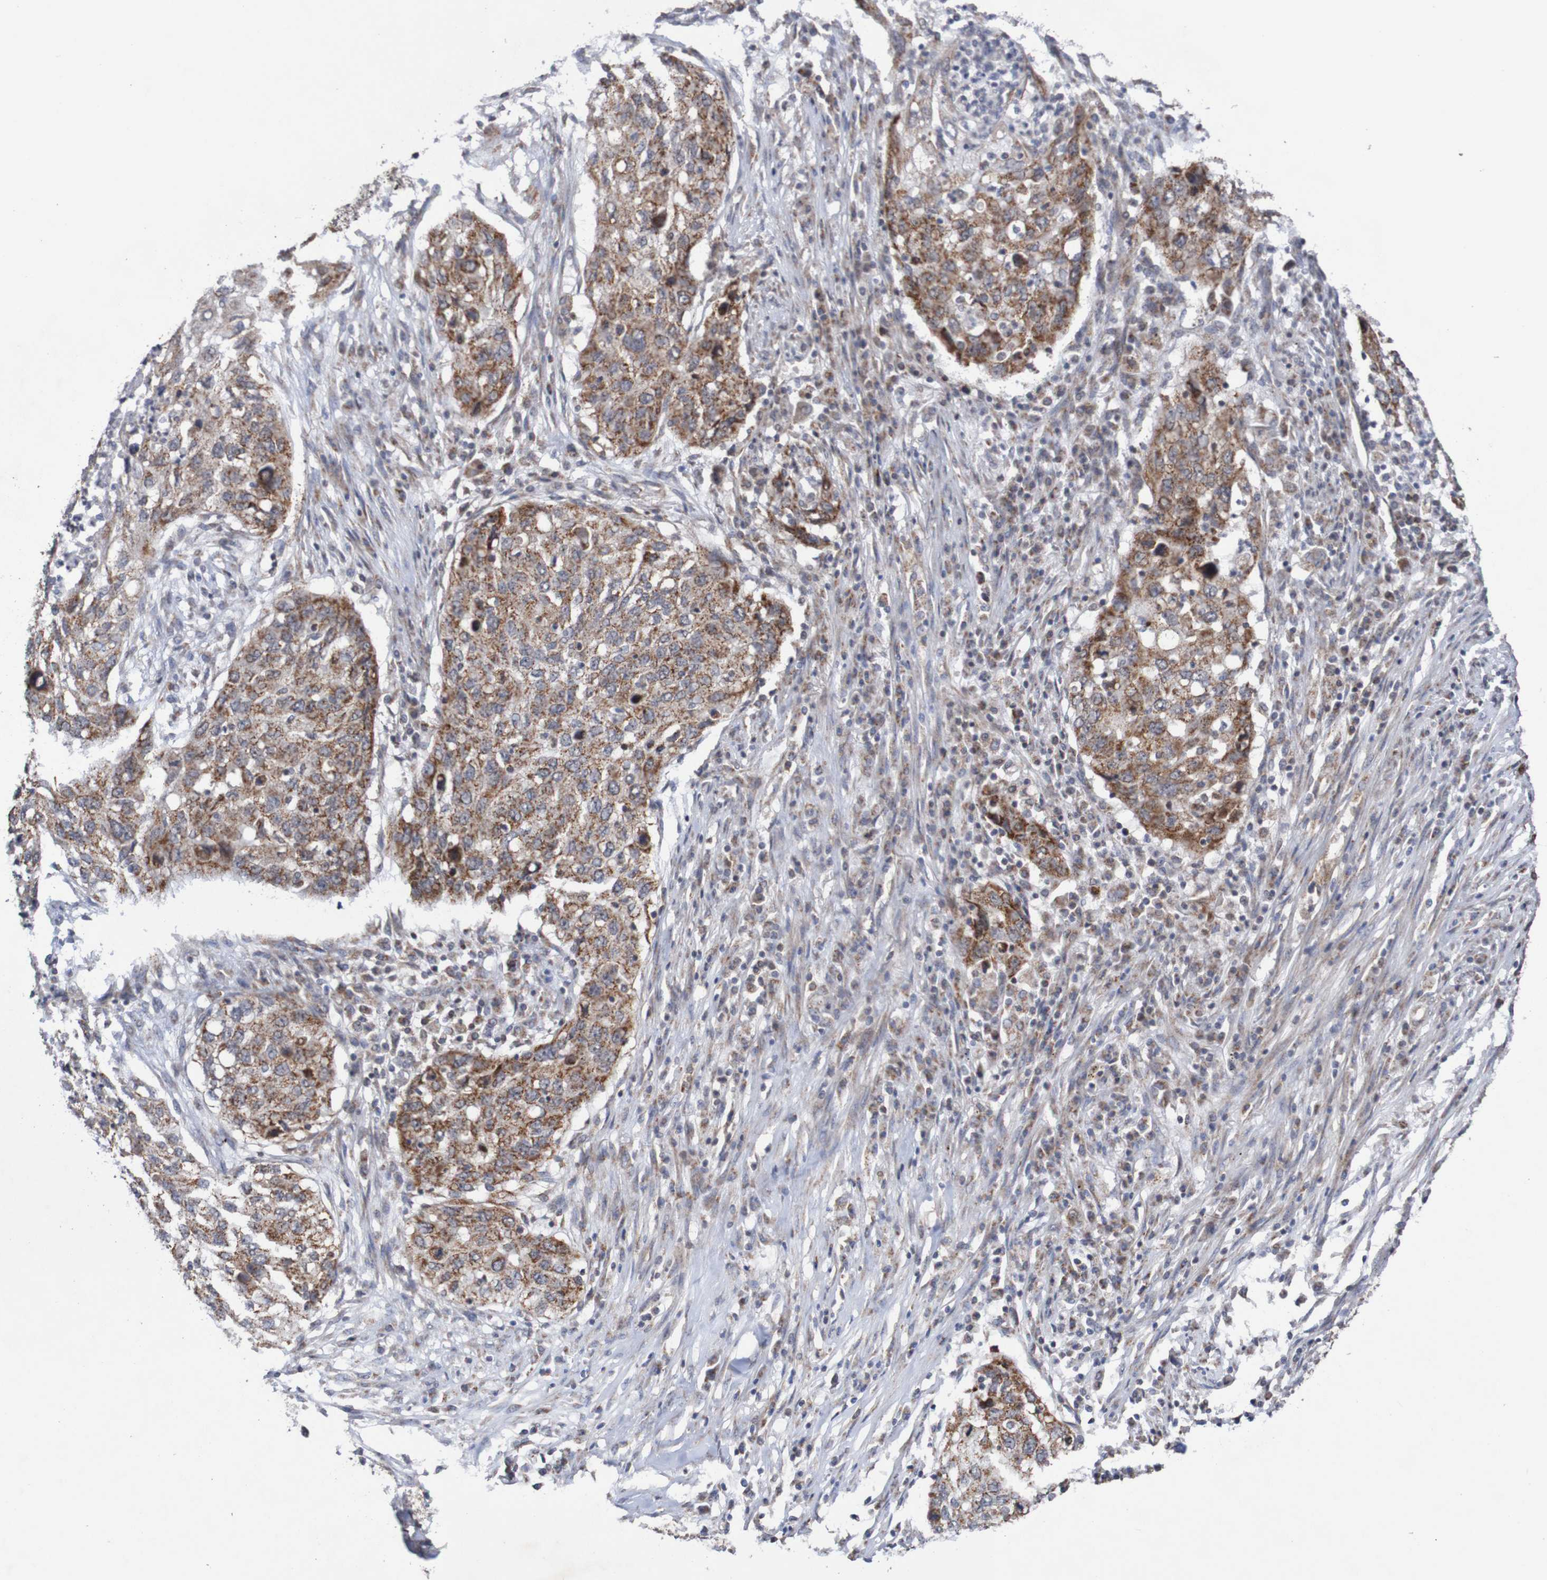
{"staining": {"intensity": "strong", "quantity": ">75%", "location": "cytoplasmic/membranous"}, "tissue": "lung cancer", "cell_type": "Tumor cells", "image_type": "cancer", "snomed": [{"axis": "morphology", "description": "Squamous cell carcinoma, NOS"}, {"axis": "topography", "description": "Lung"}], "caption": "The photomicrograph demonstrates a brown stain indicating the presence of a protein in the cytoplasmic/membranous of tumor cells in squamous cell carcinoma (lung).", "gene": "DVL1", "patient": {"sex": "female", "age": 63}}